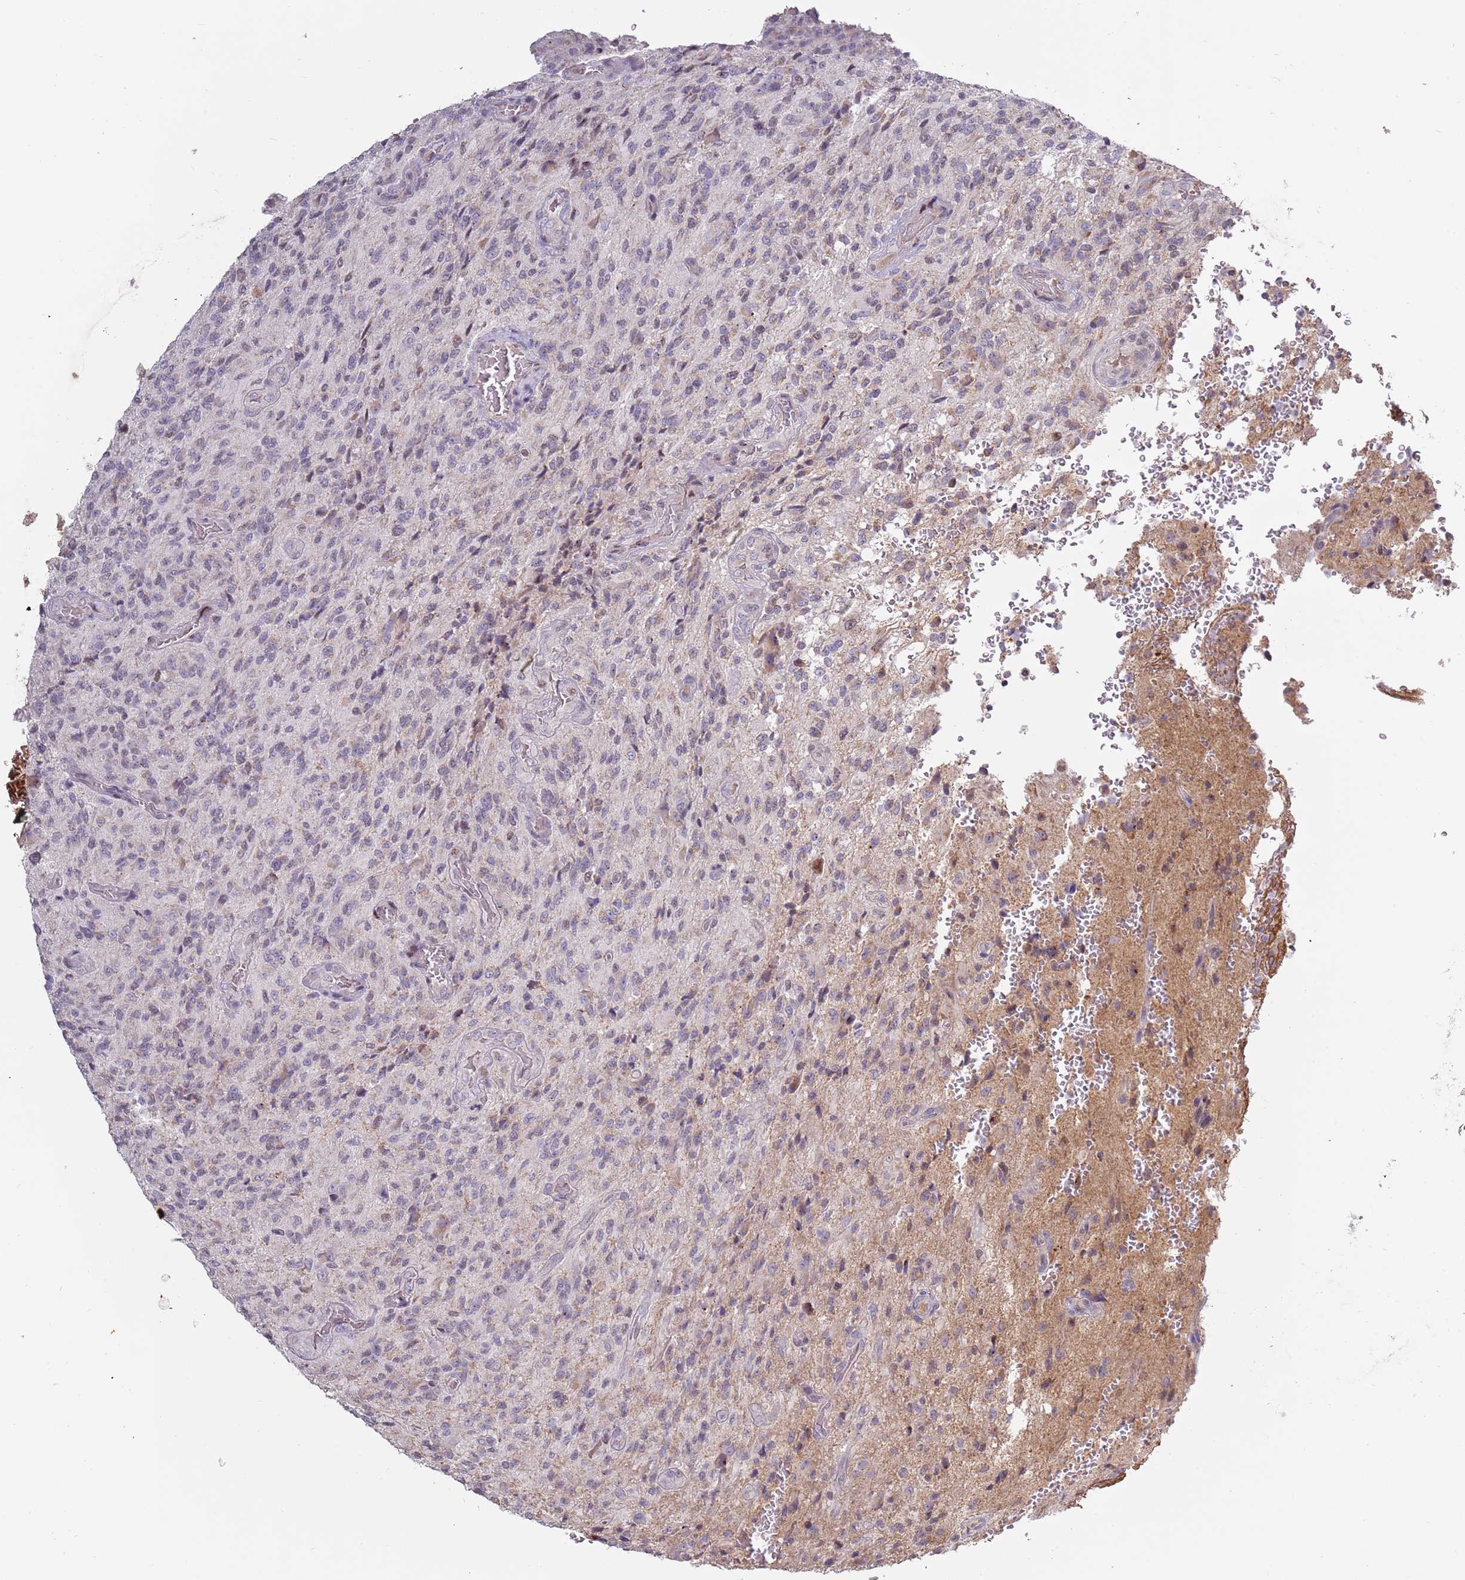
{"staining": {"intensity": "weak", "quantity": "<25%", "location": "cytoplasmic/membranous,nuclear"}, "tissue": "glioma", "cell_type": "Tumor cells", "image_type": "cancer", "snomed": [{"axis": "morphology", "description": "Normal tissue, NOS"}, {"axis": "morphology", "description": "Glioma, malignant, High grade"}, {"axis": "topography", "description": "Cerebral cortex"}], "caption": "An immunohistochemistry micrograph of glioma is shown. There is no staining in tumor cells of glioma.", "gene": "SYS1", "patient": {"sex": "male", "age": 56}}